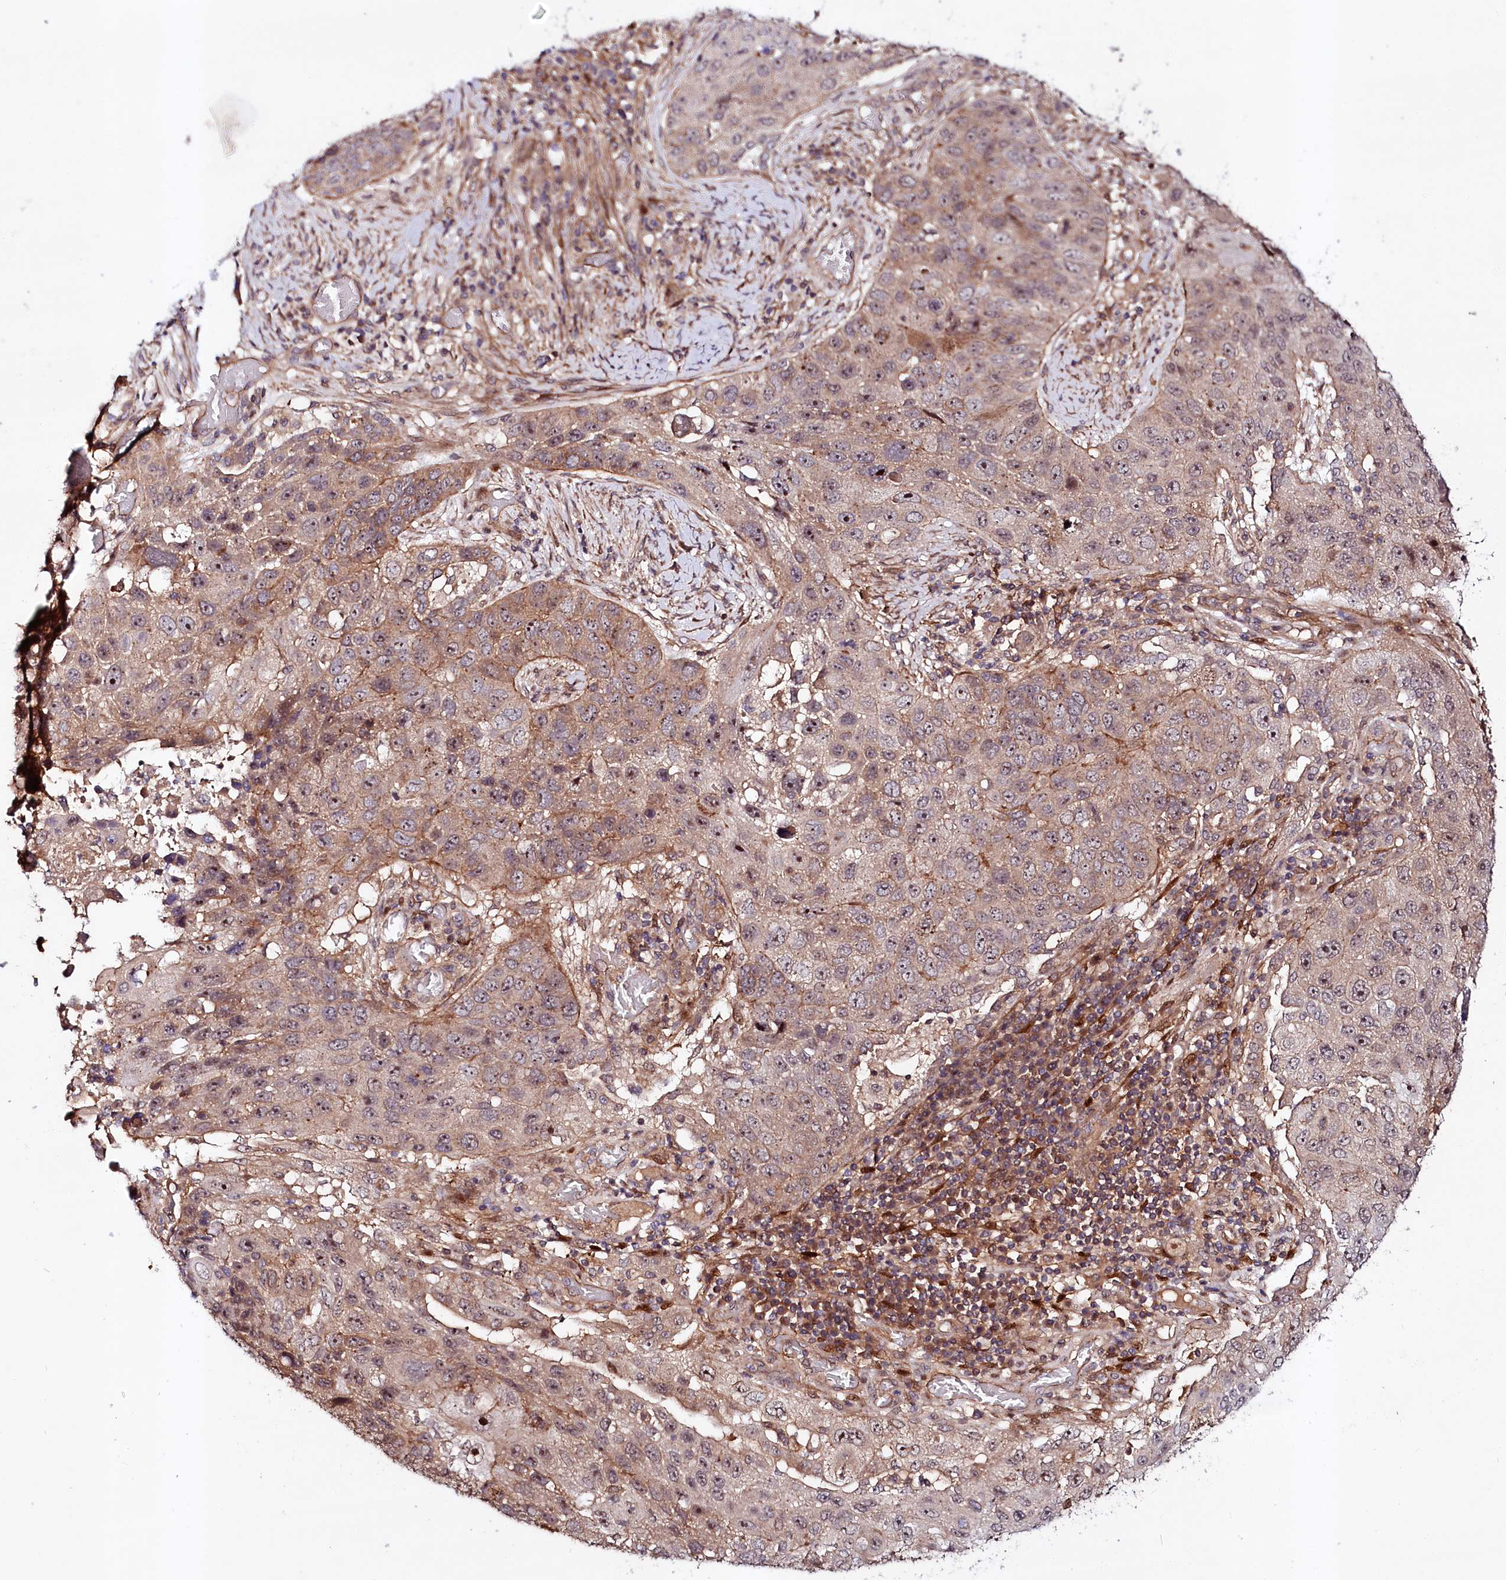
{"staining": {"intensity": "moderate", "quantity": "25%-75%", "location": "cytoplasmic/membranous"}, "tissue": "lung cancer", "cell_type": "Tumor cells", "image_type": "cancer", "snomed": [{"axis": "morphology", "description": "Squamous cell carcinoma, NOS"}, {"axis": "topography", "description": "Lung"}], "caption": "Lung cancer (squamous cell carcinoma) tissue shows moderate cytoplasmic/membranous staining in about 25%-75% of tumor cells, visualized by immunohistochemistry.", "gene": "NEDD1", "patient": {"sex": "male", "age": 61}}